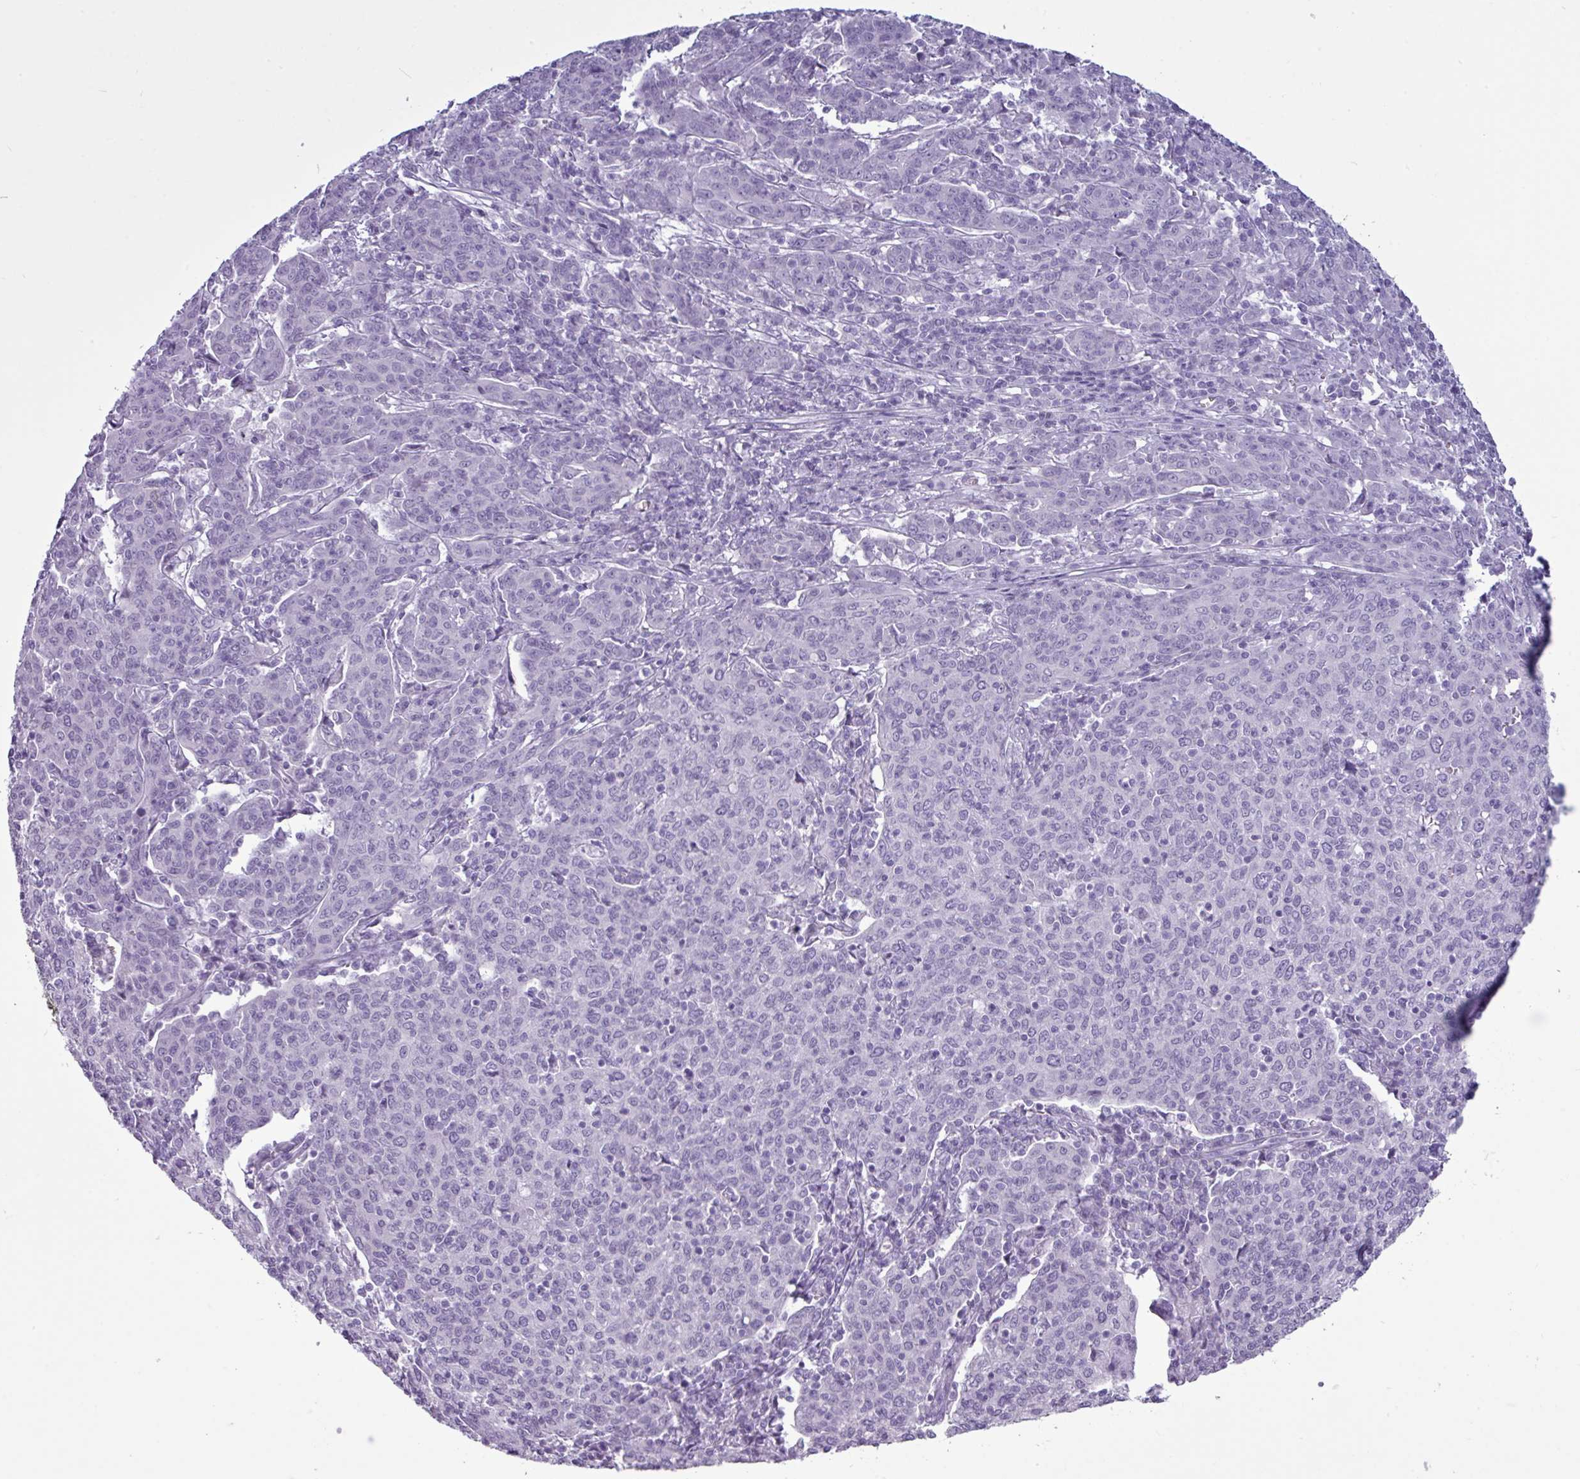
{"staining": {"intensity": "negative", "quantity": "none", "location": "none"}, "tissue": "cervical cancer", "cell_type": "Tumor cells", "image_type": "cancer", "snomed": [{"axis": "morphology", "description": "Squamous cell carcinoma, NOS"}, {"axis": "topography", "description": "Cervix"}], "caption": "Cervical cancer (squamous cell carcinoma) was stained to show a protein in brown. There is no significant expression in tumor cells.", "gene": "AMY2A", "patient": {"sex": "female", "age": 67}}